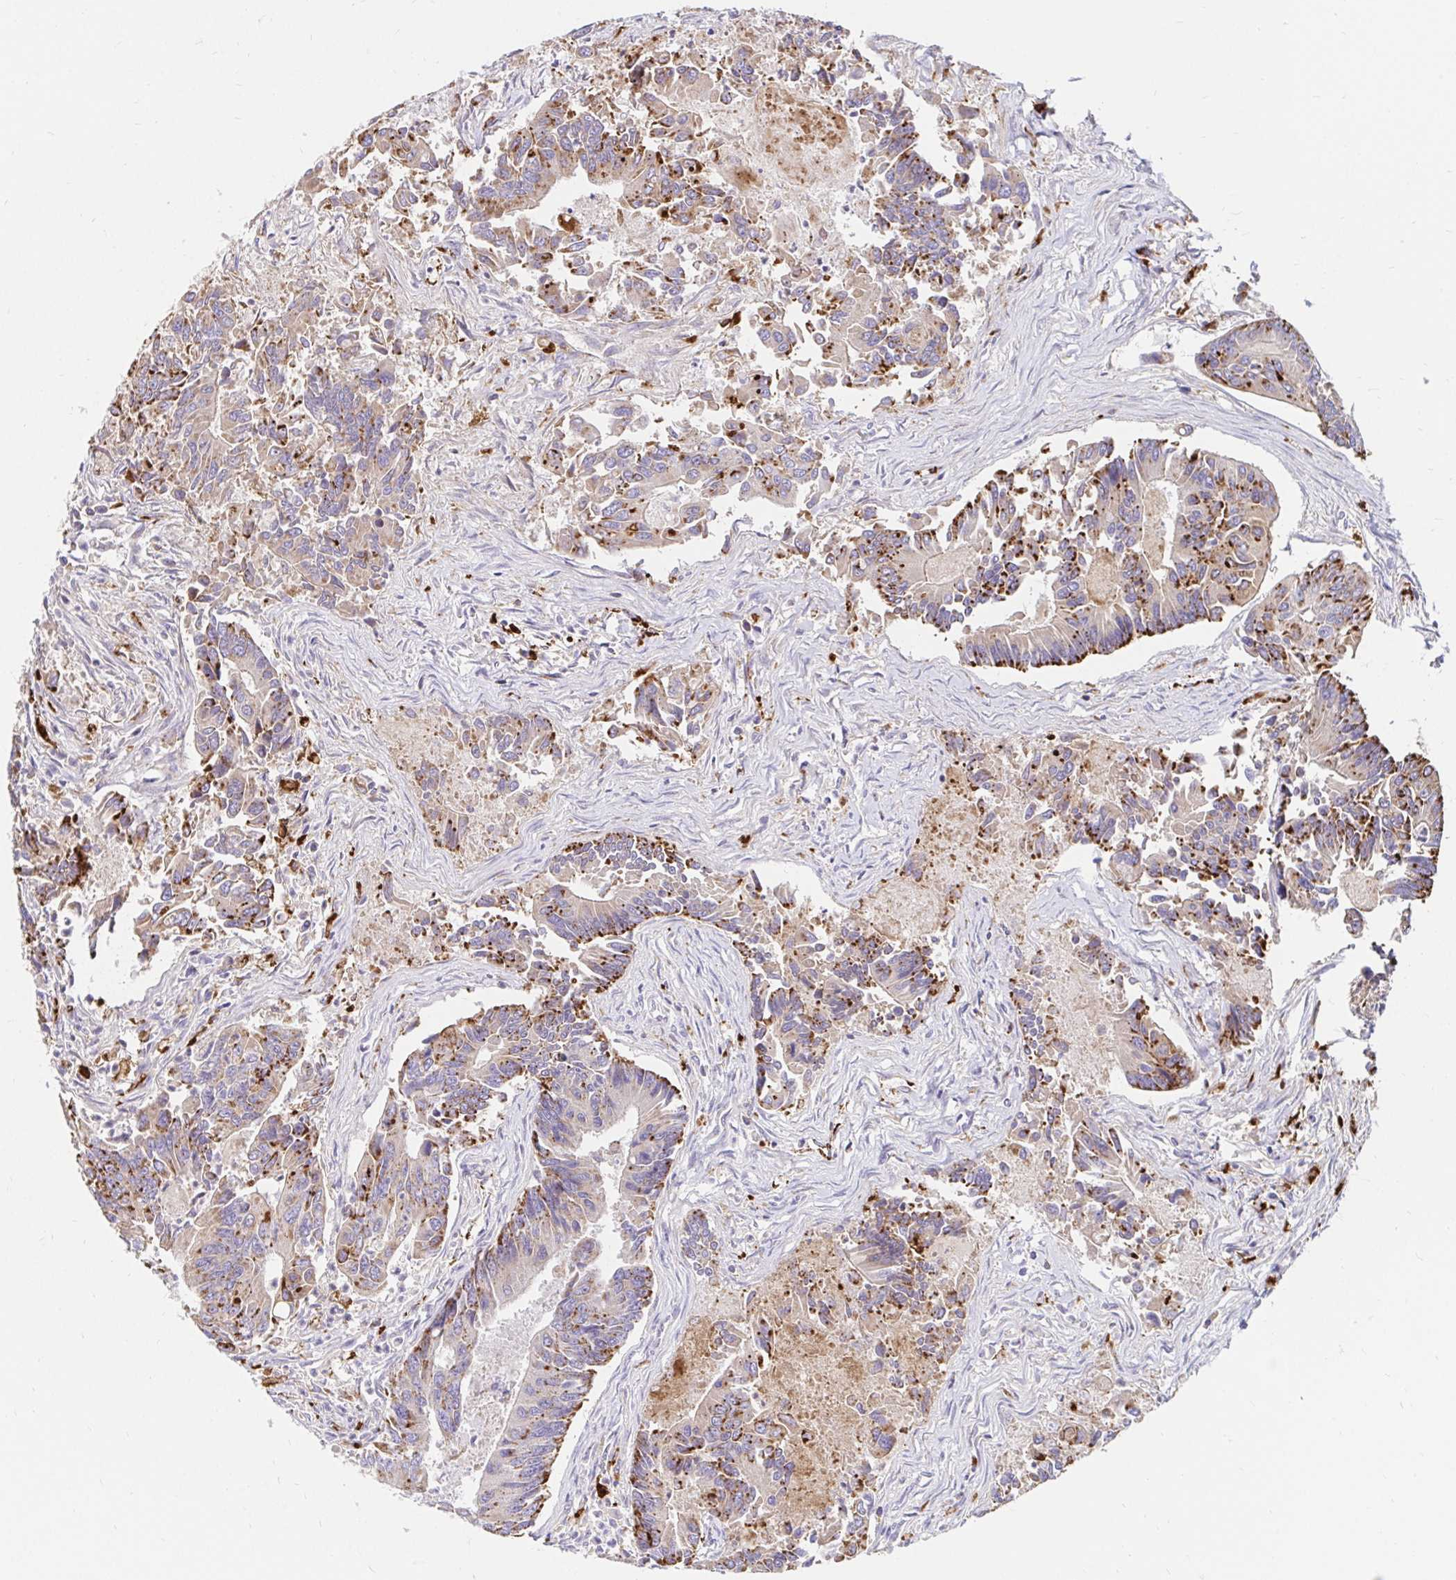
{"staining": {"intensity": "moderate", "quantity": "25%-75%", "location": "cytoplasmic/membranous"}, "tissue": "colorectal cancer", "cell_type": "Tumor cells", "image_type": "cancer", "snomed": [{"axis": "morphology", "description": "Adenocarcinoma, NOS"}, {"axis": "topography", "description": "Colon"}], "caption": "Colorectal cancer stained with DAB (3,3'-diaminobenzidine) IHC displays medium levels of moderate cytoplasmic/membranous staining in approximately 25%-75% of tumor cells.", "gene": "FUCA1", "patient": {"sex": "female", "age": 67}}